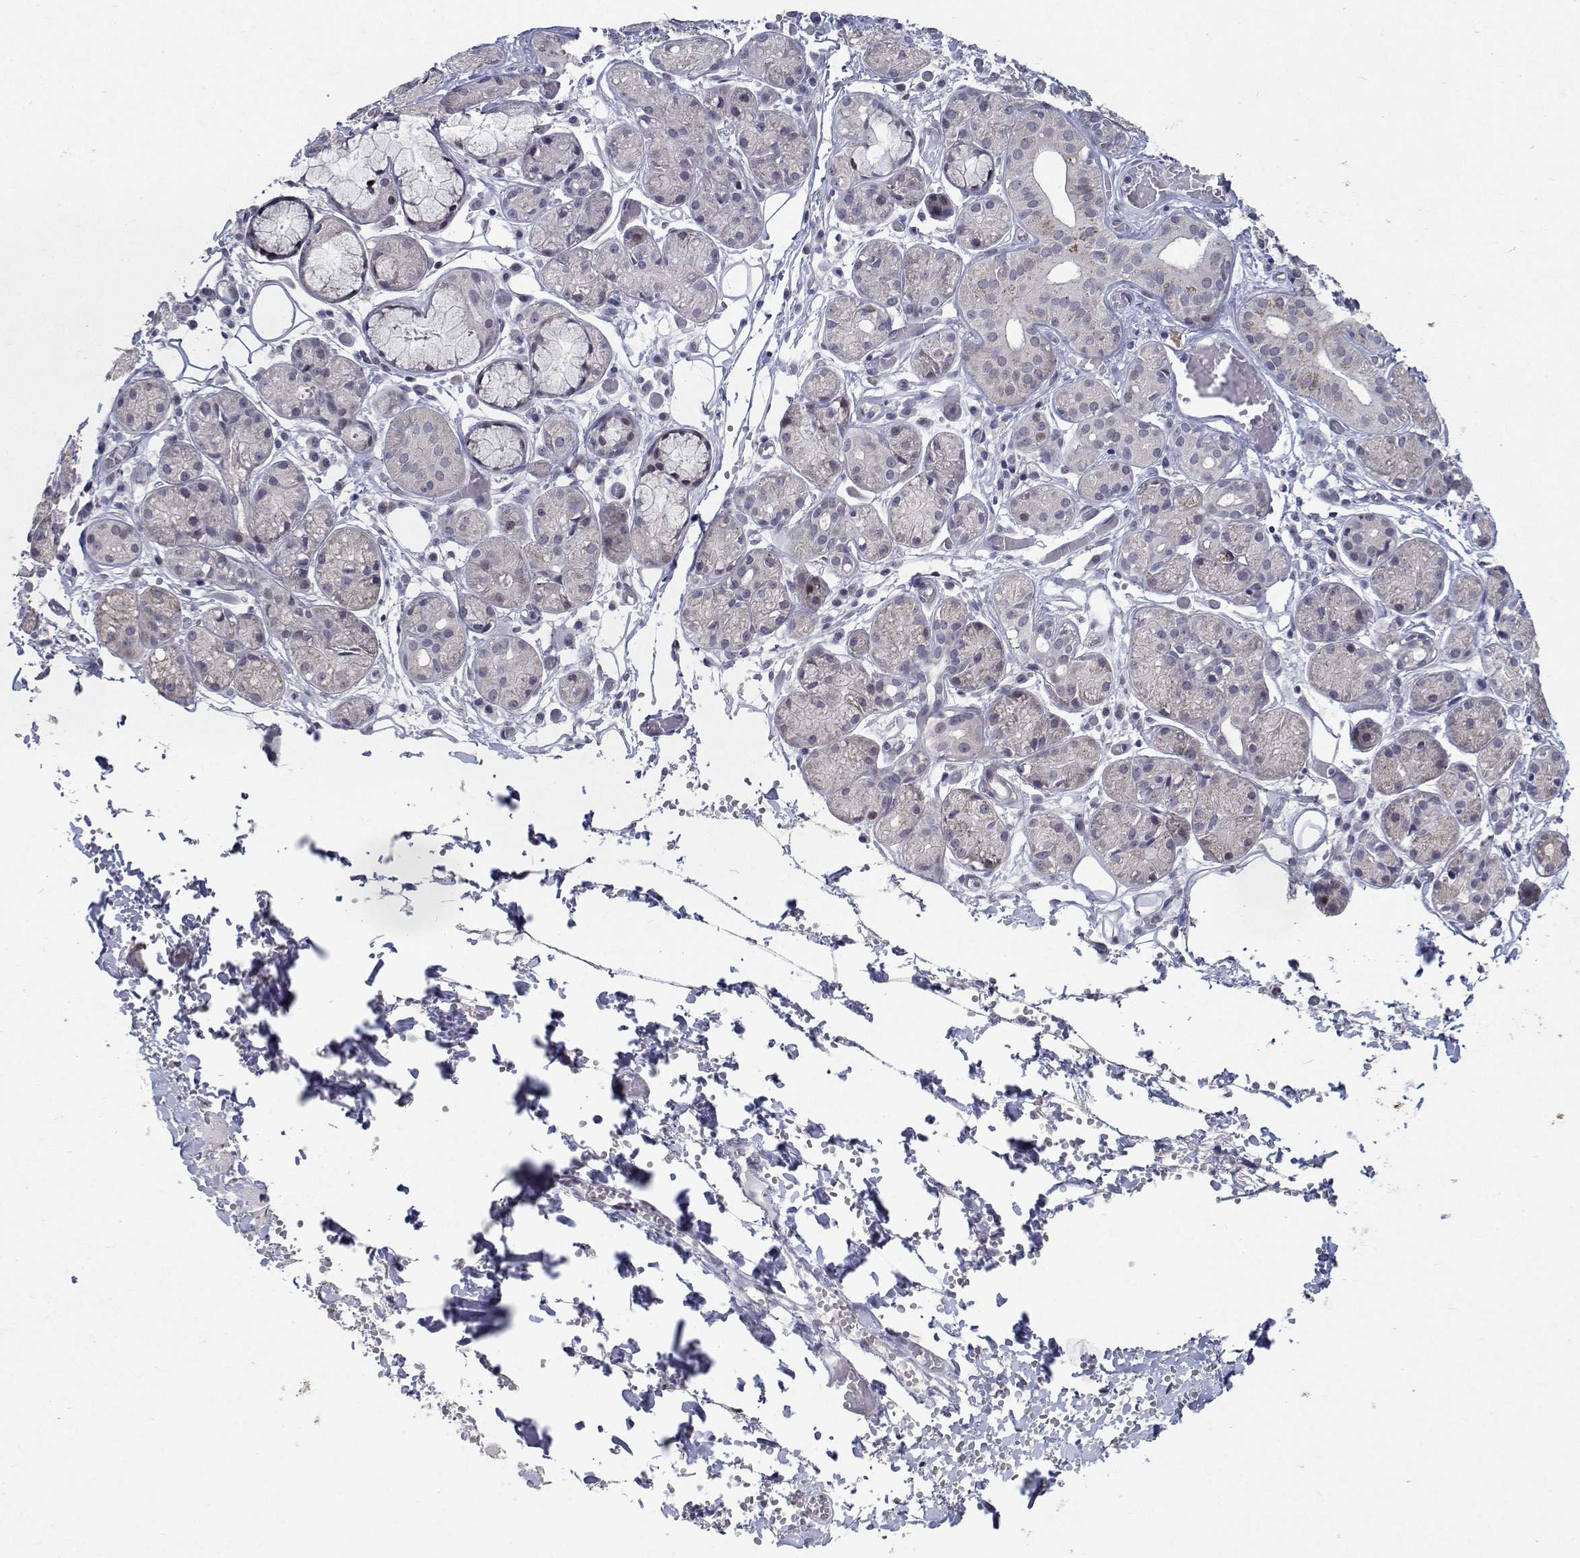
{"staining": {"intensity": "negative", "quantity": "none", "location": "none"}, "tissue": "salivary gland", "cell_type": "Glandular cells", "image_type": "normal", "snomed": [{"axis": "morphology", "description": "Normal tissue, NOS"}, {"axis": "topography", "description": "Salivary gland"}, {"axis": "topography", "description": "Peripheral nerve tissue"}], "caption": "Protein analysis of normal salivary gland demonstrates no significant positivity in glandular cells. (DAB (3,3'-diaminobenzidine) immunohistochemistry (IHC) with hematoxylin counter stain).", "gene": "RBPJL", "patient": {"sex": "male", "age": 71}}